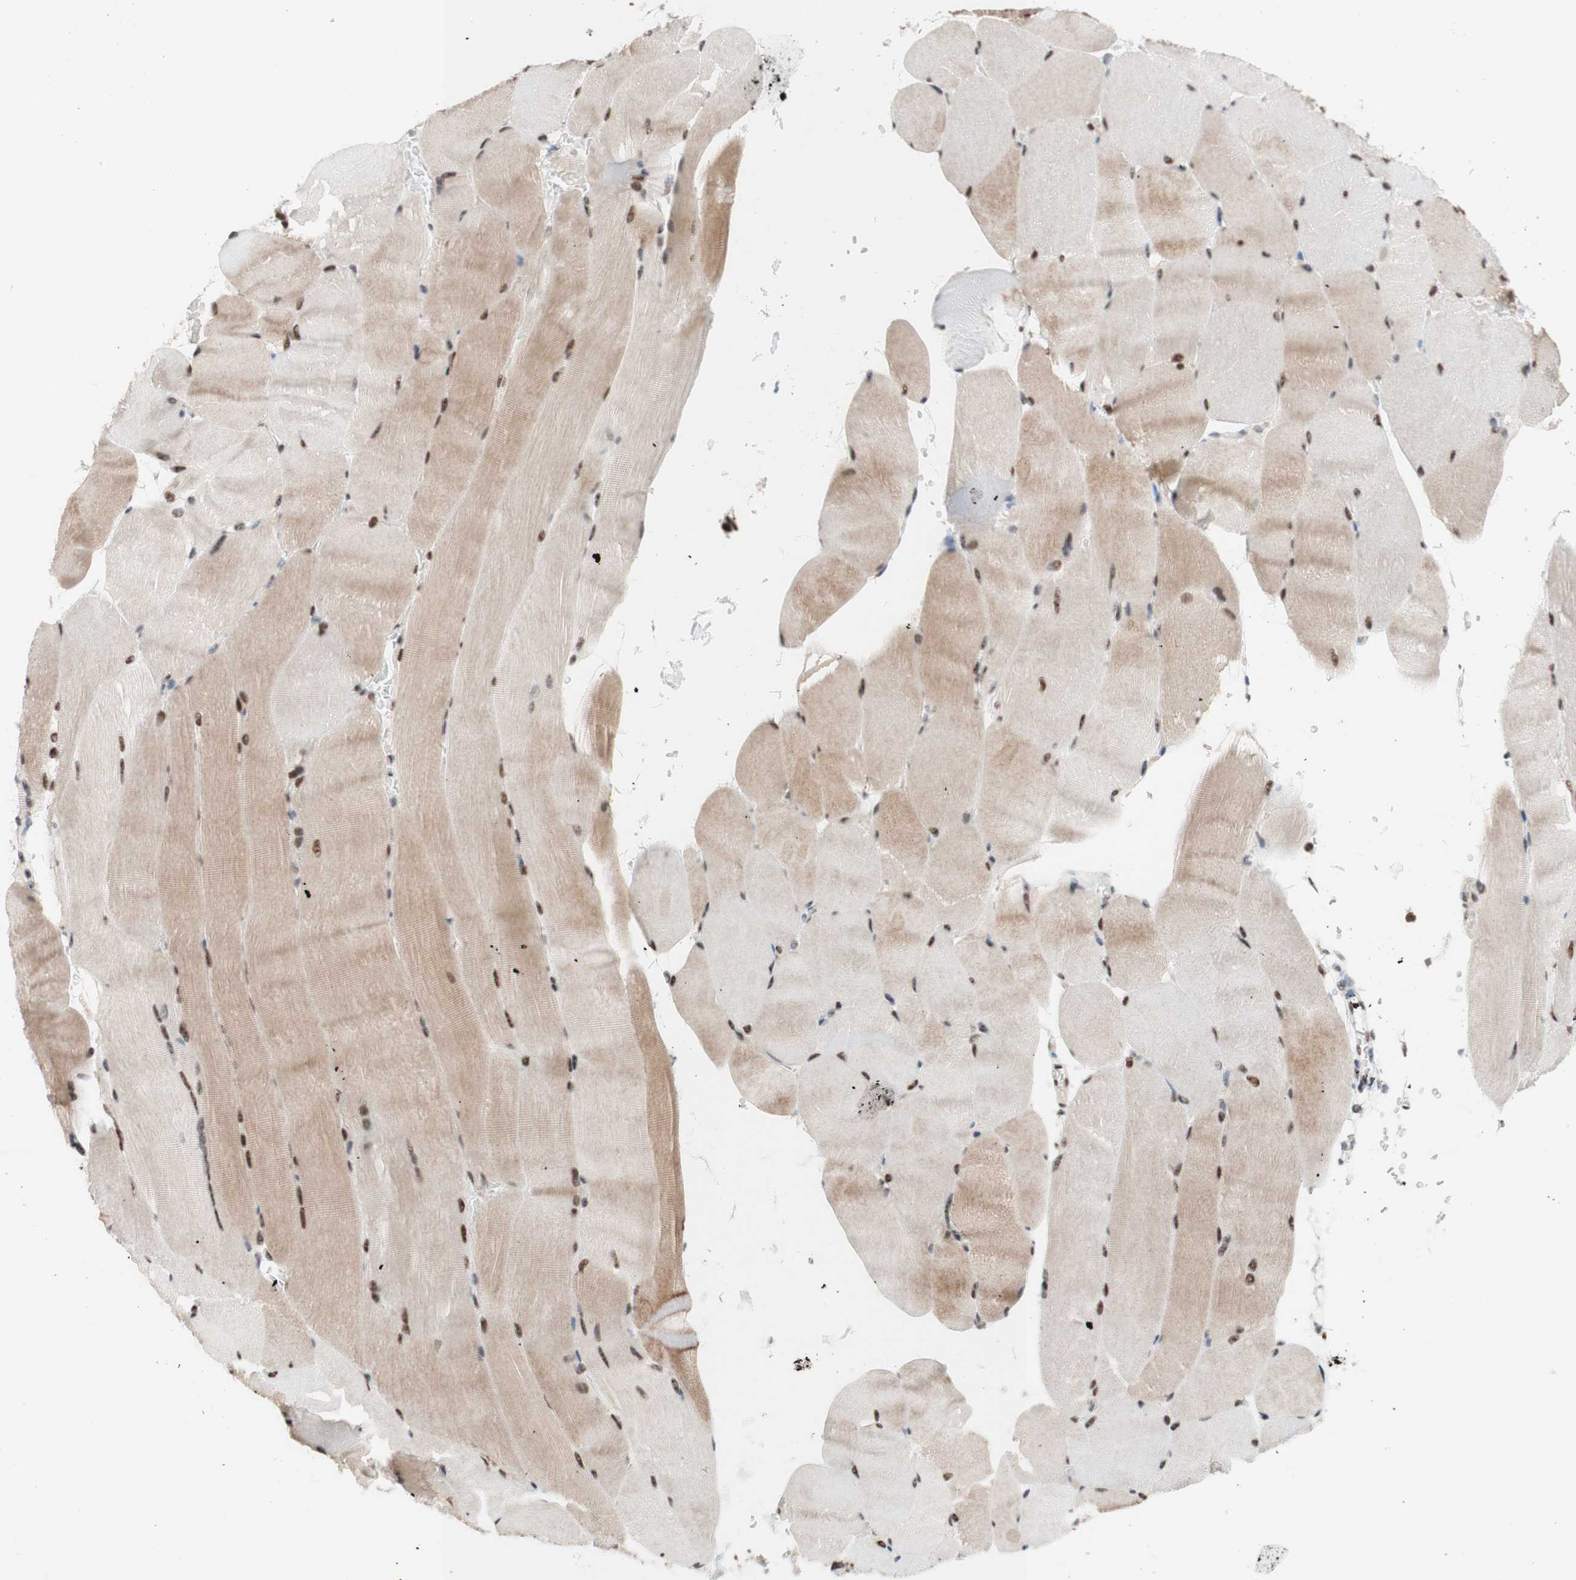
{"staining": {"intensity": "moderate", "quantity": "25%-75%", "location": "cytoplasmic/membranous,nuclear"}, "tissue": "skeletal muscle", "cell_type": "Myocytes", "image_type": "normal", "snomed": [{"axis": "morphology", "description": "Normal tissue, NOS"}, {"axis": "topography", "description": "Skin"}, {"axis": "topography", "description": "Skeletal muscle"}], "caption": "Immunohistochemical staining of unremarkable human skeletal muscle reveals medium levels of moderate cytoplasmic/membranous,nuclear positivity in about 25%-75% of myocytes.", "gene": "PRPF19", "patient": {"sex": "male", "age": 83}}